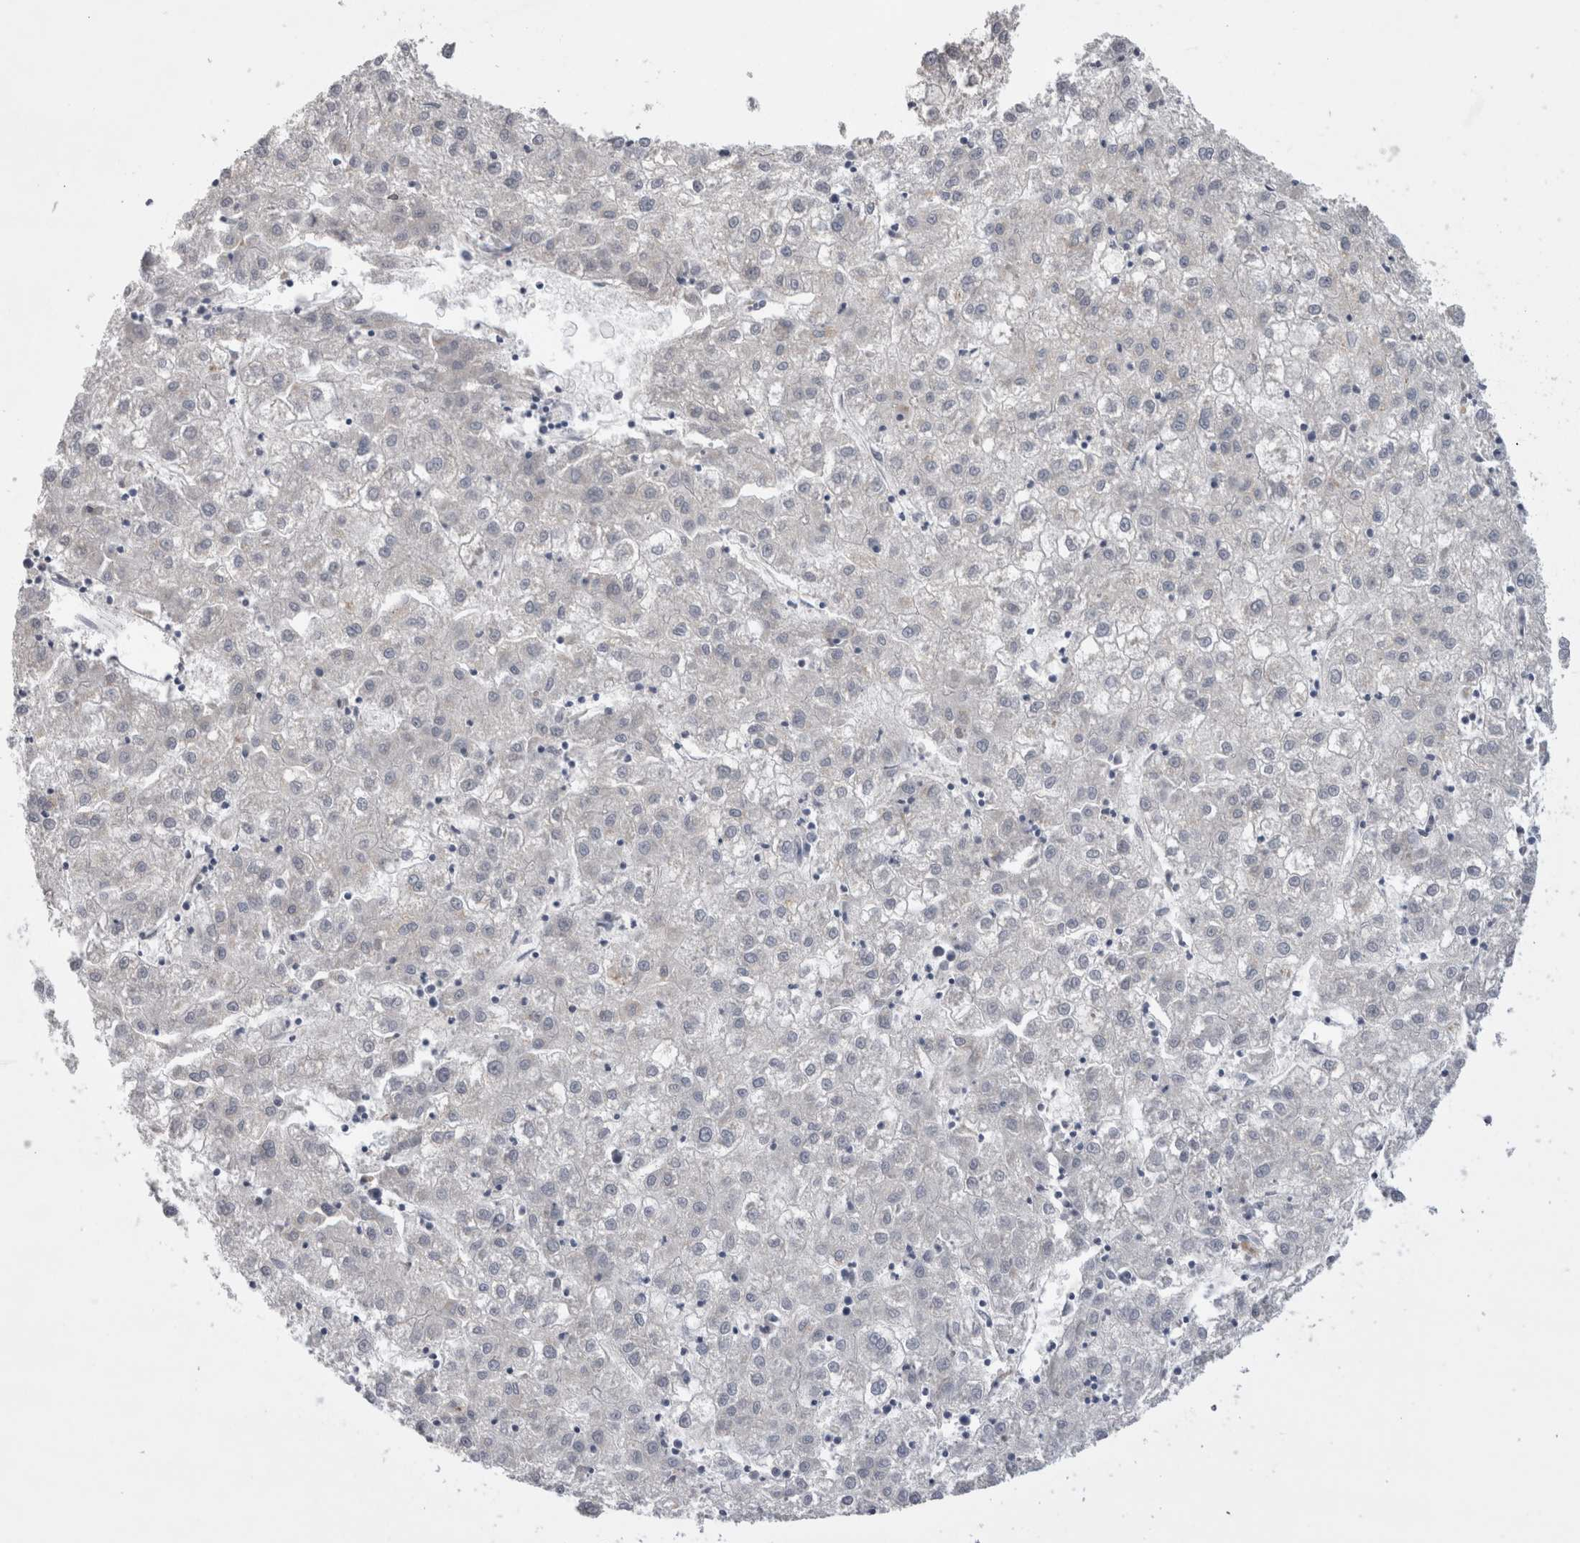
{"staining": {"intensity": "negative", "quantity": "none", "location": "none"}, "tissue": "liver cancer", "cell_type": "Tumor cells", "image_type": "cancer", "snomed": [{"axis": "morphology", "description": "Carcinoma, Hepatocellular, NOS"}, {"axis": "topography", "description": "Liver"}], "caption": "Immunohistochemistry image of neoplastic tissue: human liver hepatocellular carcinoma stained with DAB (3,3'-diaminobenzidine) shows no significant protein expression in tumor cells.", "gene": "DHRS4", "patient": {"sex": "male", "age": 72}}